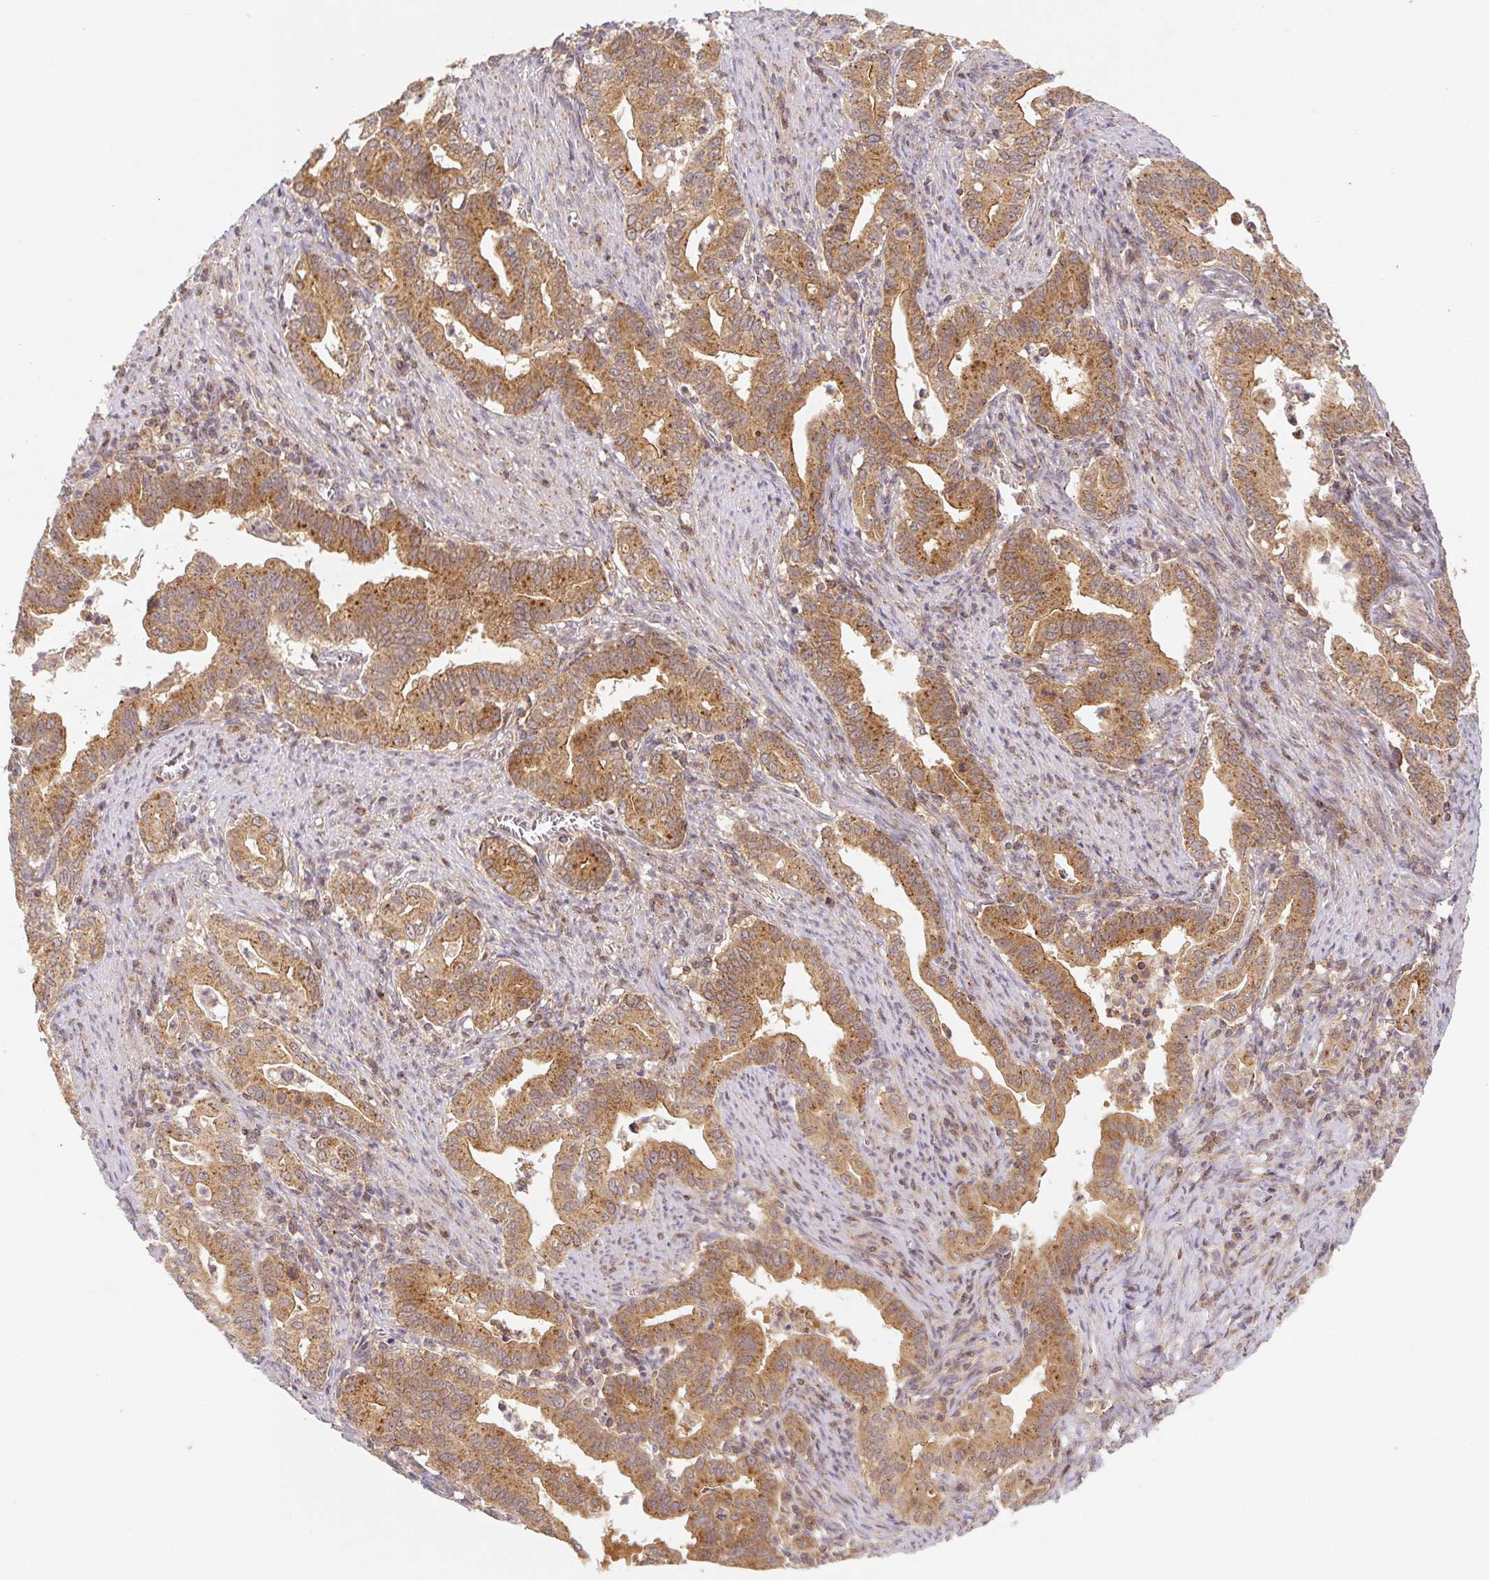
{"staining": {"intensity": "moderate", "quantity": ">75%", "location": "cytoplasmic/membranous"}, "tissue": "stomach cancer", "cell_type": "Tumor cells", "image_type": "cancer", "snomed": [{"axis": "morphology", "description": "Adenocarcinoma, NOS"}, {"axis": "topography", "description": "Stomach, upper"}], "caption": "The immunohistochemical stain highlights moderate cytoplasmic/membranous expression in tumor cells of stomach cancer tissue.", "gene": "MTHFD1", "patient": {"sex": "female", "age": 79}}